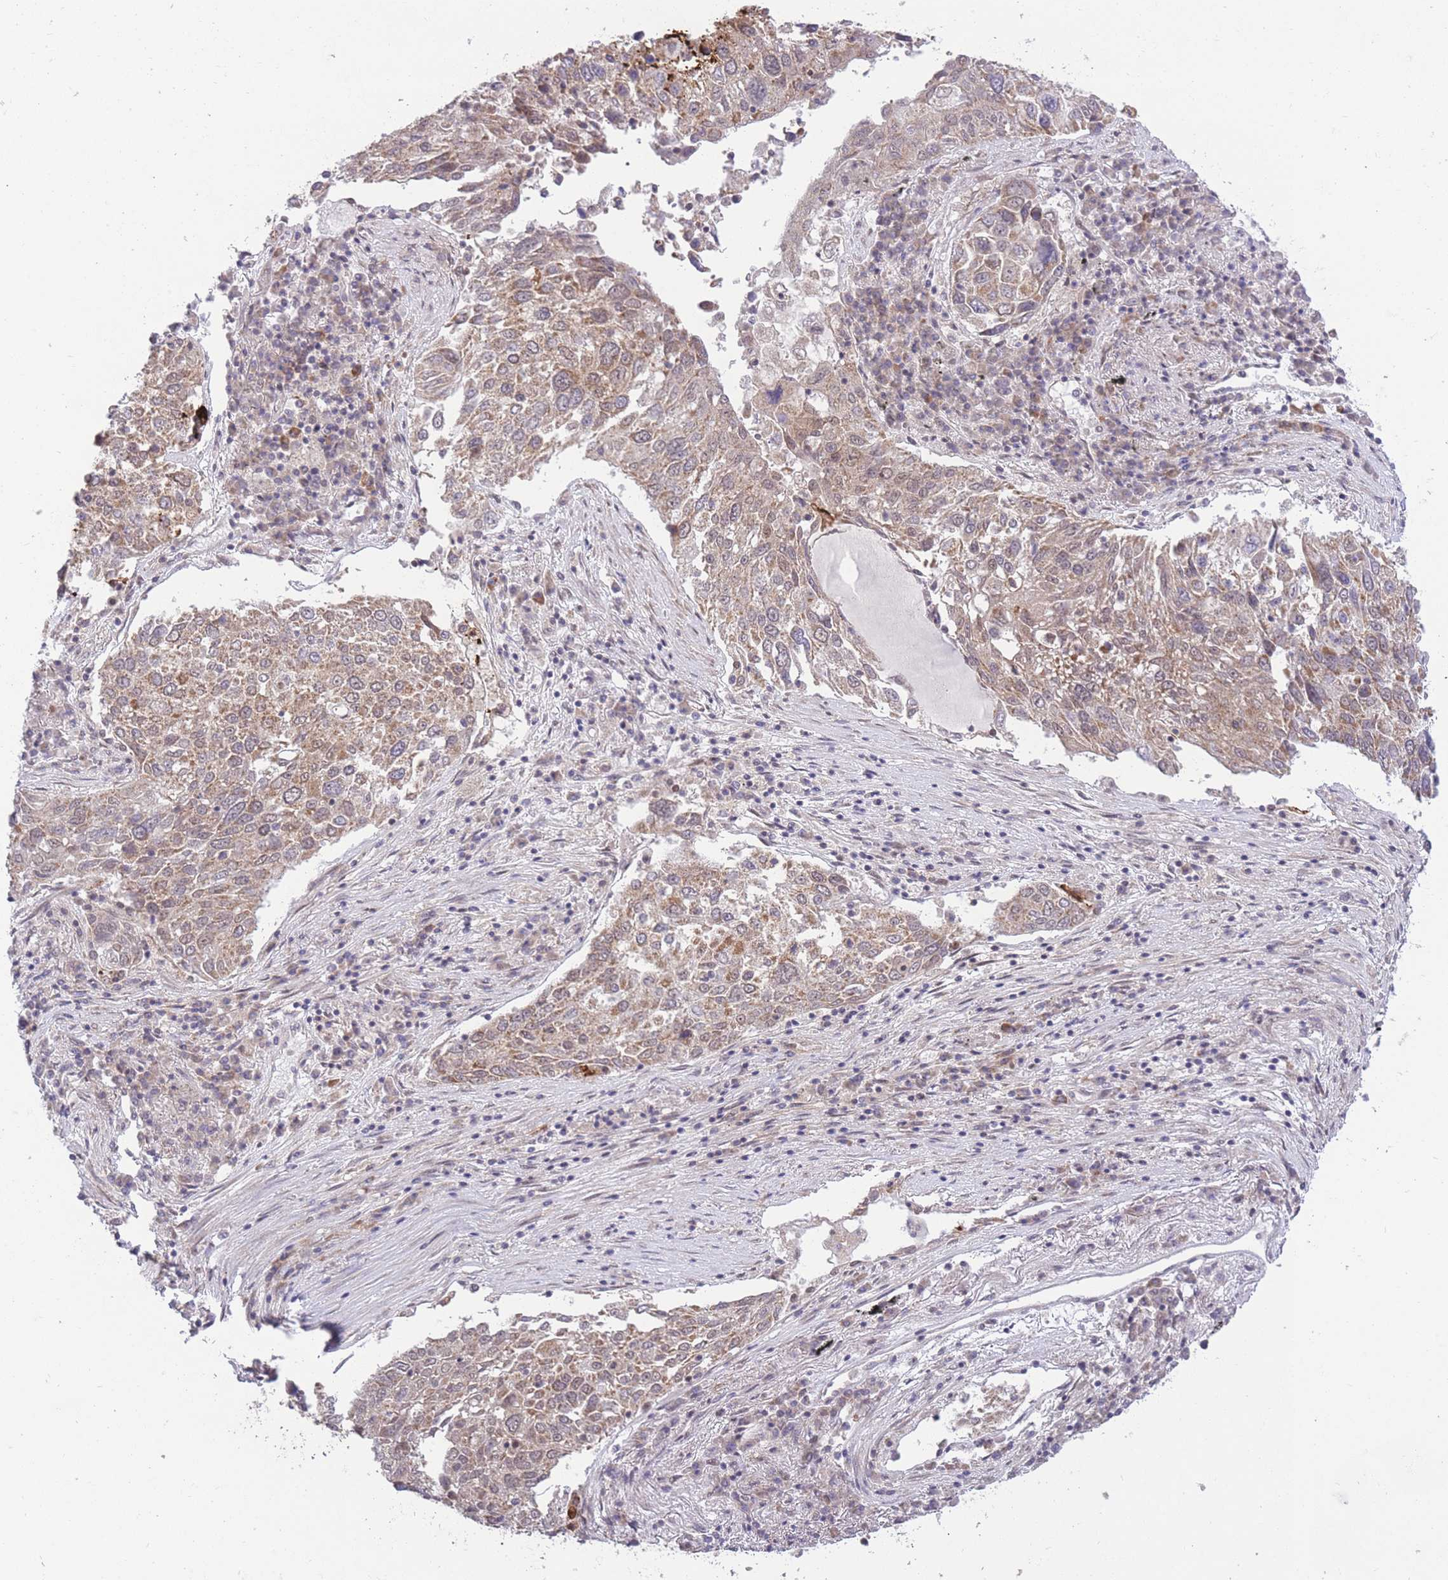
{"staining": {"intensity": "moderate", "quantity": ">75%", "location": "cytoplasmic/membranous"}, "tissue": "lung cancer", "cell_type": "Tumor cells", "image_type": "cancer", "snomed": [{"axis": "morphology", "description": "Squamous cell carcinoma, NOS"}, {"axis": "topography", "description": "Lung"}], "caption": "This photomicrograph reveals IHC staining of human lung squamous cell carcinoma, with medium moderate cytoplasmic/membranous staining in about >75% of tumor cells.", "gene": "ELOA2", "patient": {"sex": "male", "age": 65}}